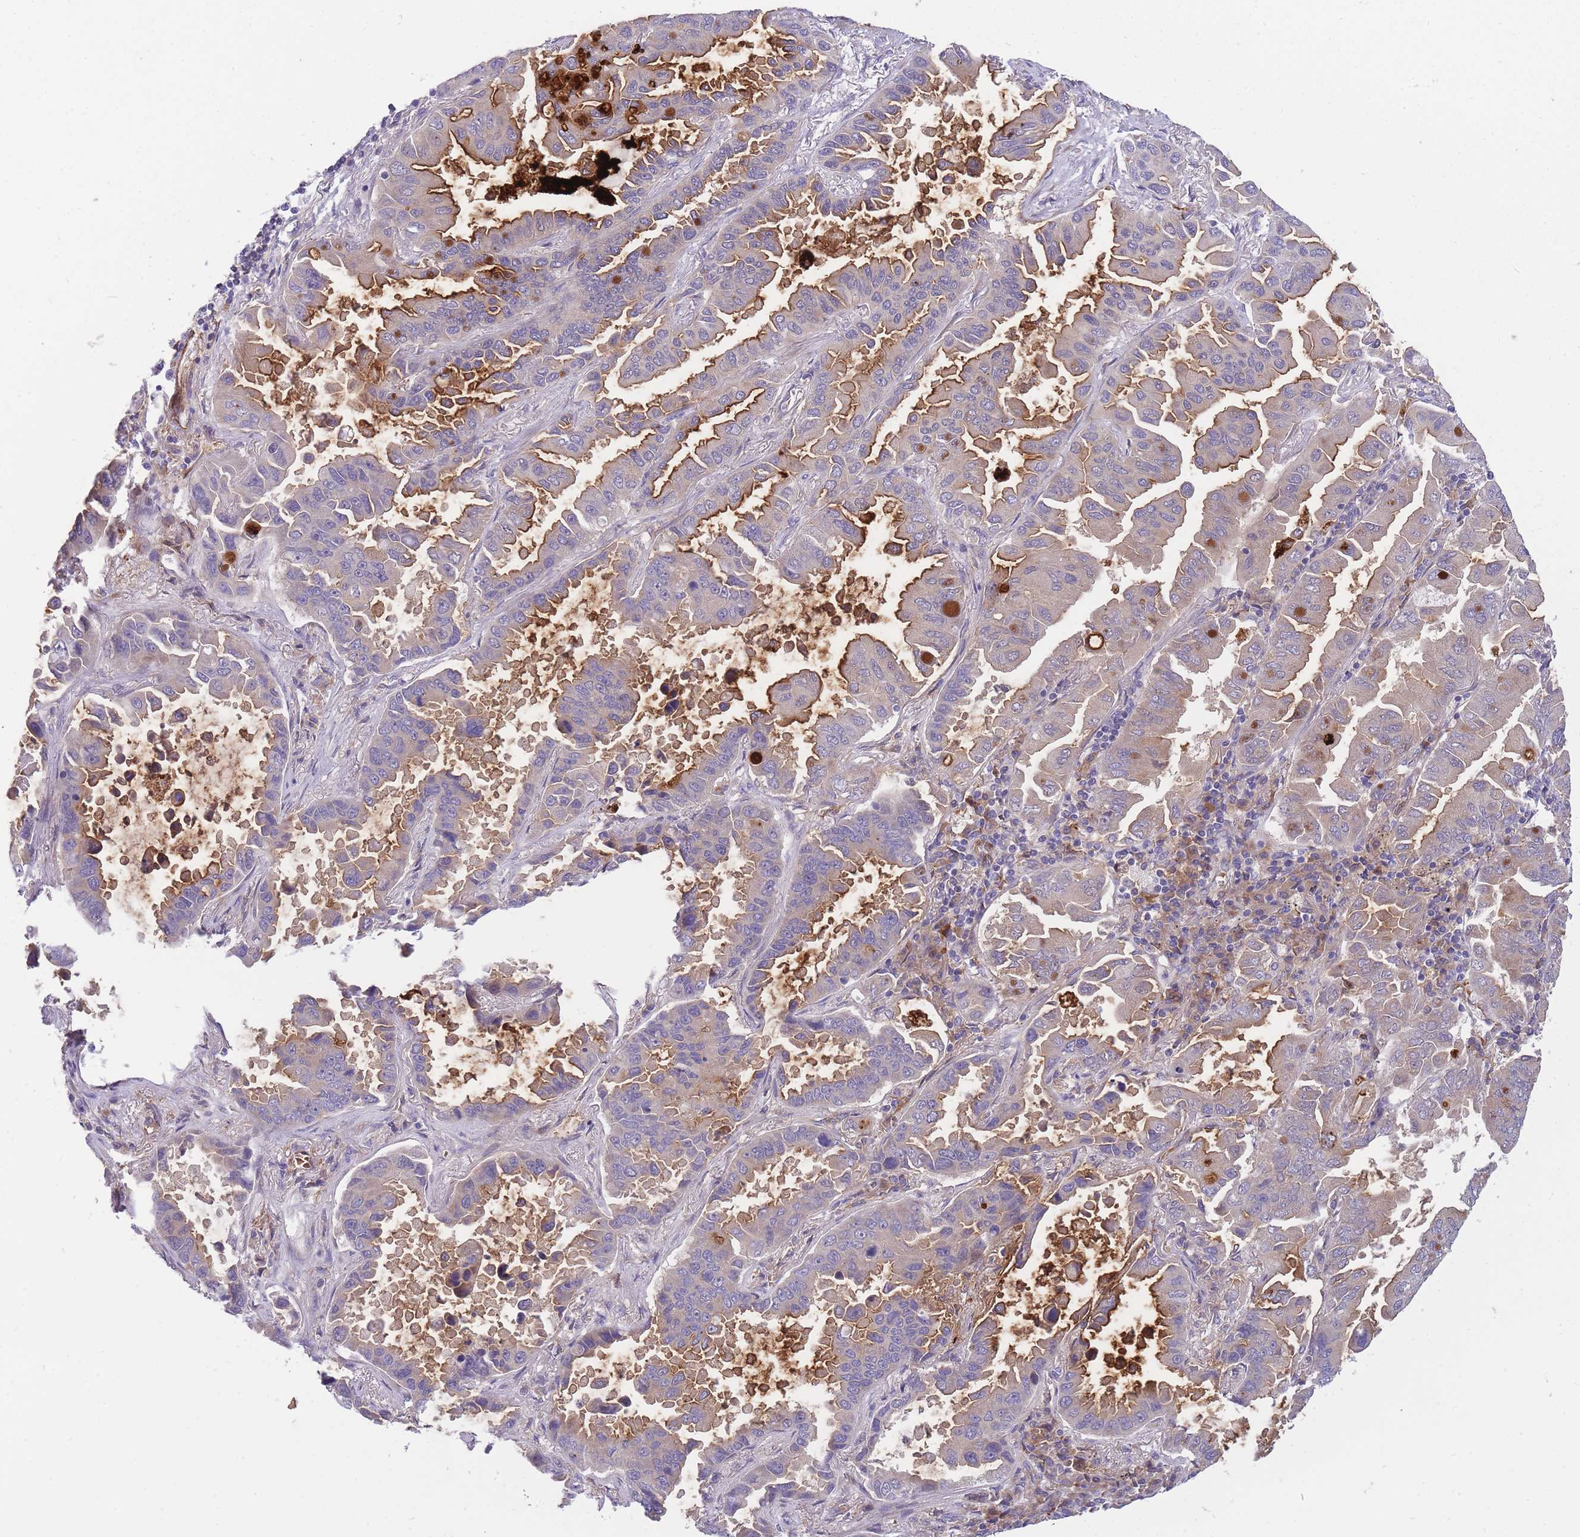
{"staining": {"intensity": "moderate", "quantity": "<25%", "location": "cytoplasmic/membranous"}, "tissue": "lung cancer", "cell_type": "Tumor cells", "image_type": "cancer", "snomed": [{"axis": "morphology", "description": "Adenocarcinoma, NOS"}, {"axis": "topography", "description": "Lung"}], "caption": "This is an image of IHC staining of lung adenocarcinoma, which shows moderate positivity in the cytoplasmic/membranous of tumor cells.", "gene": "CRYGN", "patient": {"sex": "male", "age": 64}}